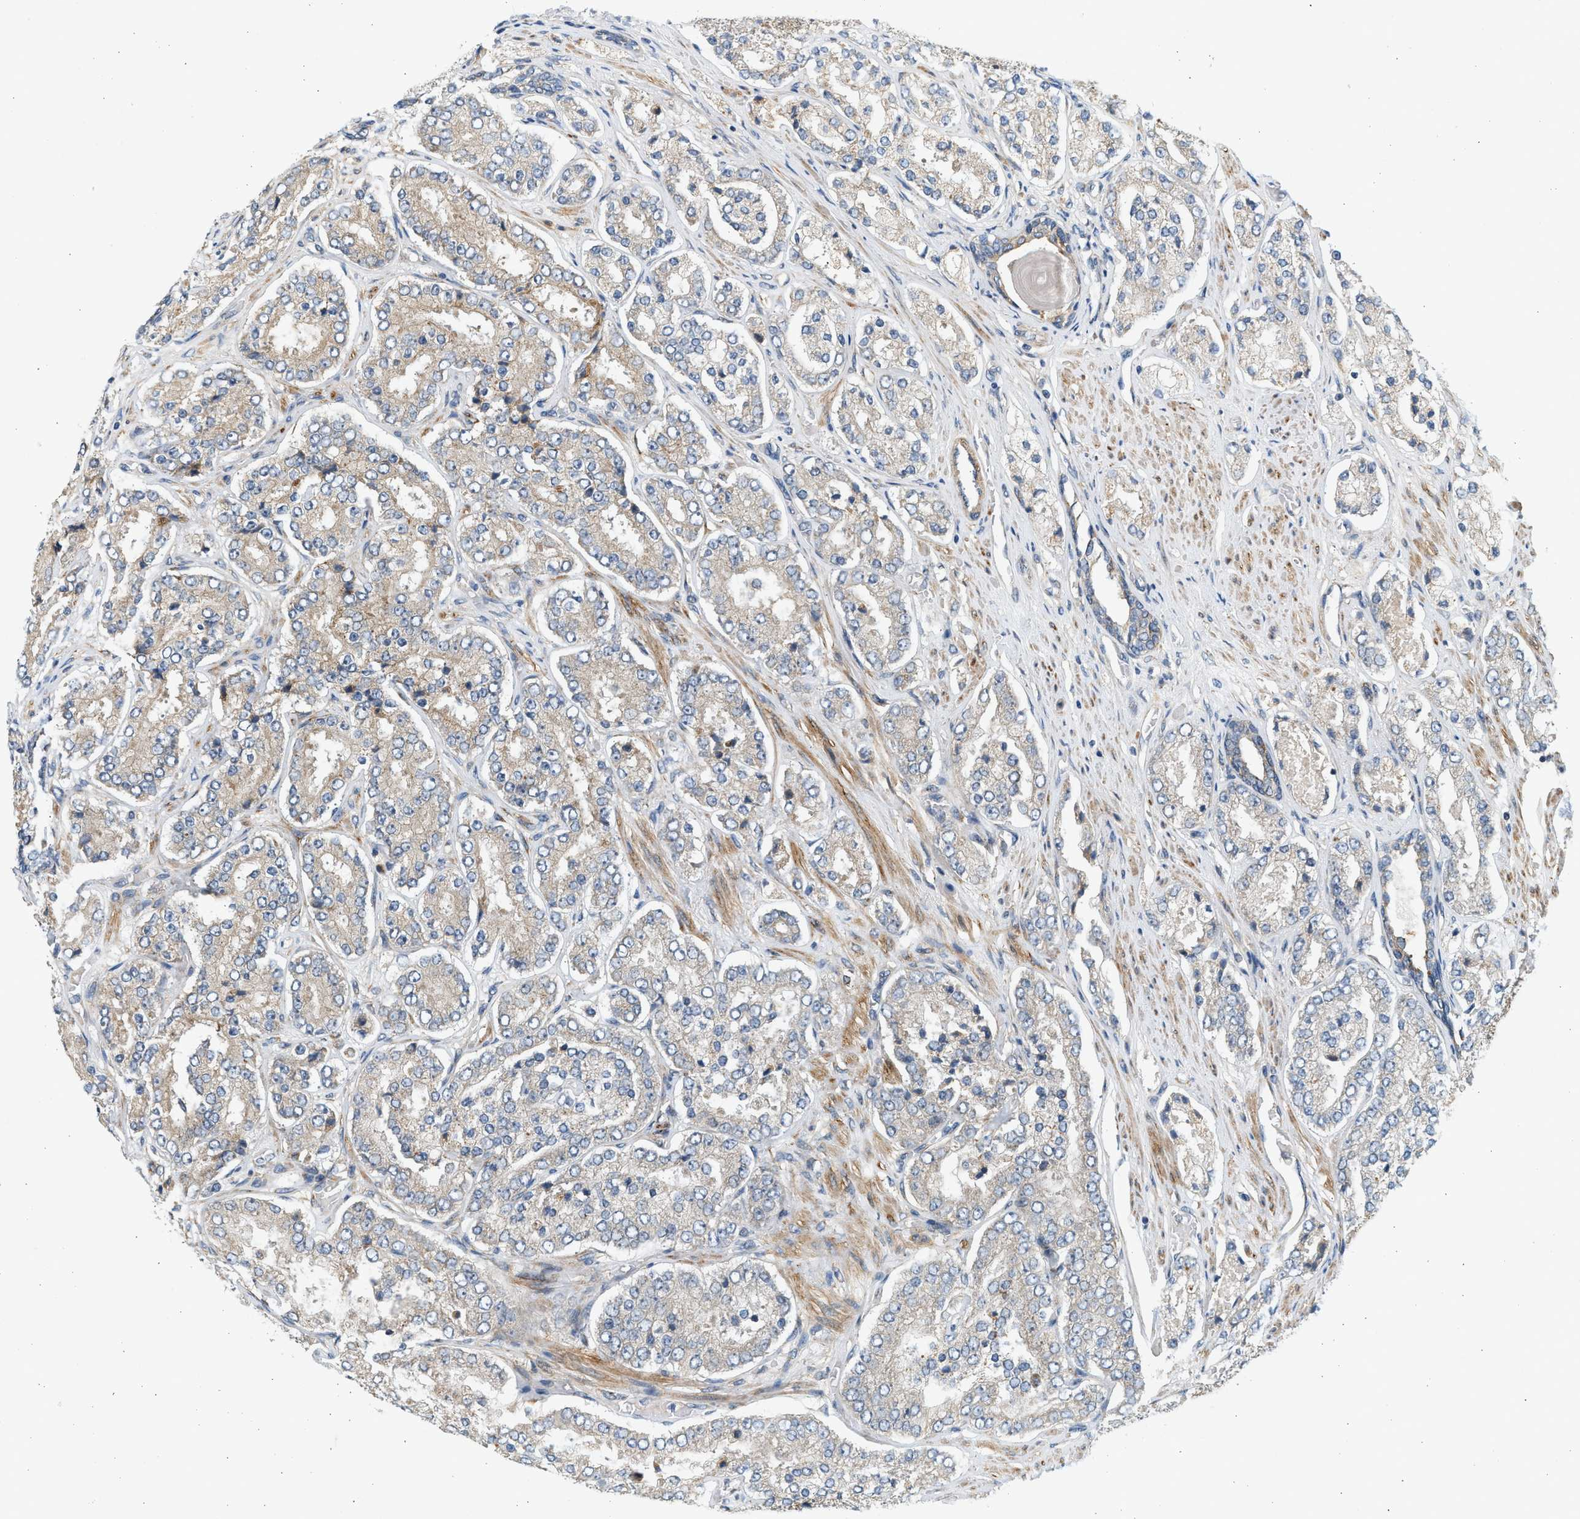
{"staining": {"intensity": "weak", "quantity": "<25%", "location": "cytoplasmic/membranous"}, "tissue": "prostate cancer", "cell_type": "Tumor cells", "image_type": "cancer", "snomed": [{"axis": "morphology", "description": "Adenocarcinoma, High grade"}, {"axis": "topography", "description": "Prostate"}], "caption": "A high-resolution image shows IHC staining of prostate cancer, which demonstrates no significant staining in tumor cells. (Stains: DAB (3,3'-diaminobenzidine) immunohistochemistry with hematoxylin counter stain, Microscopy: brightfield microscopy at high magnification).", "gene": "KDELR2", "patient": {"sex": "male", "age": 65}}